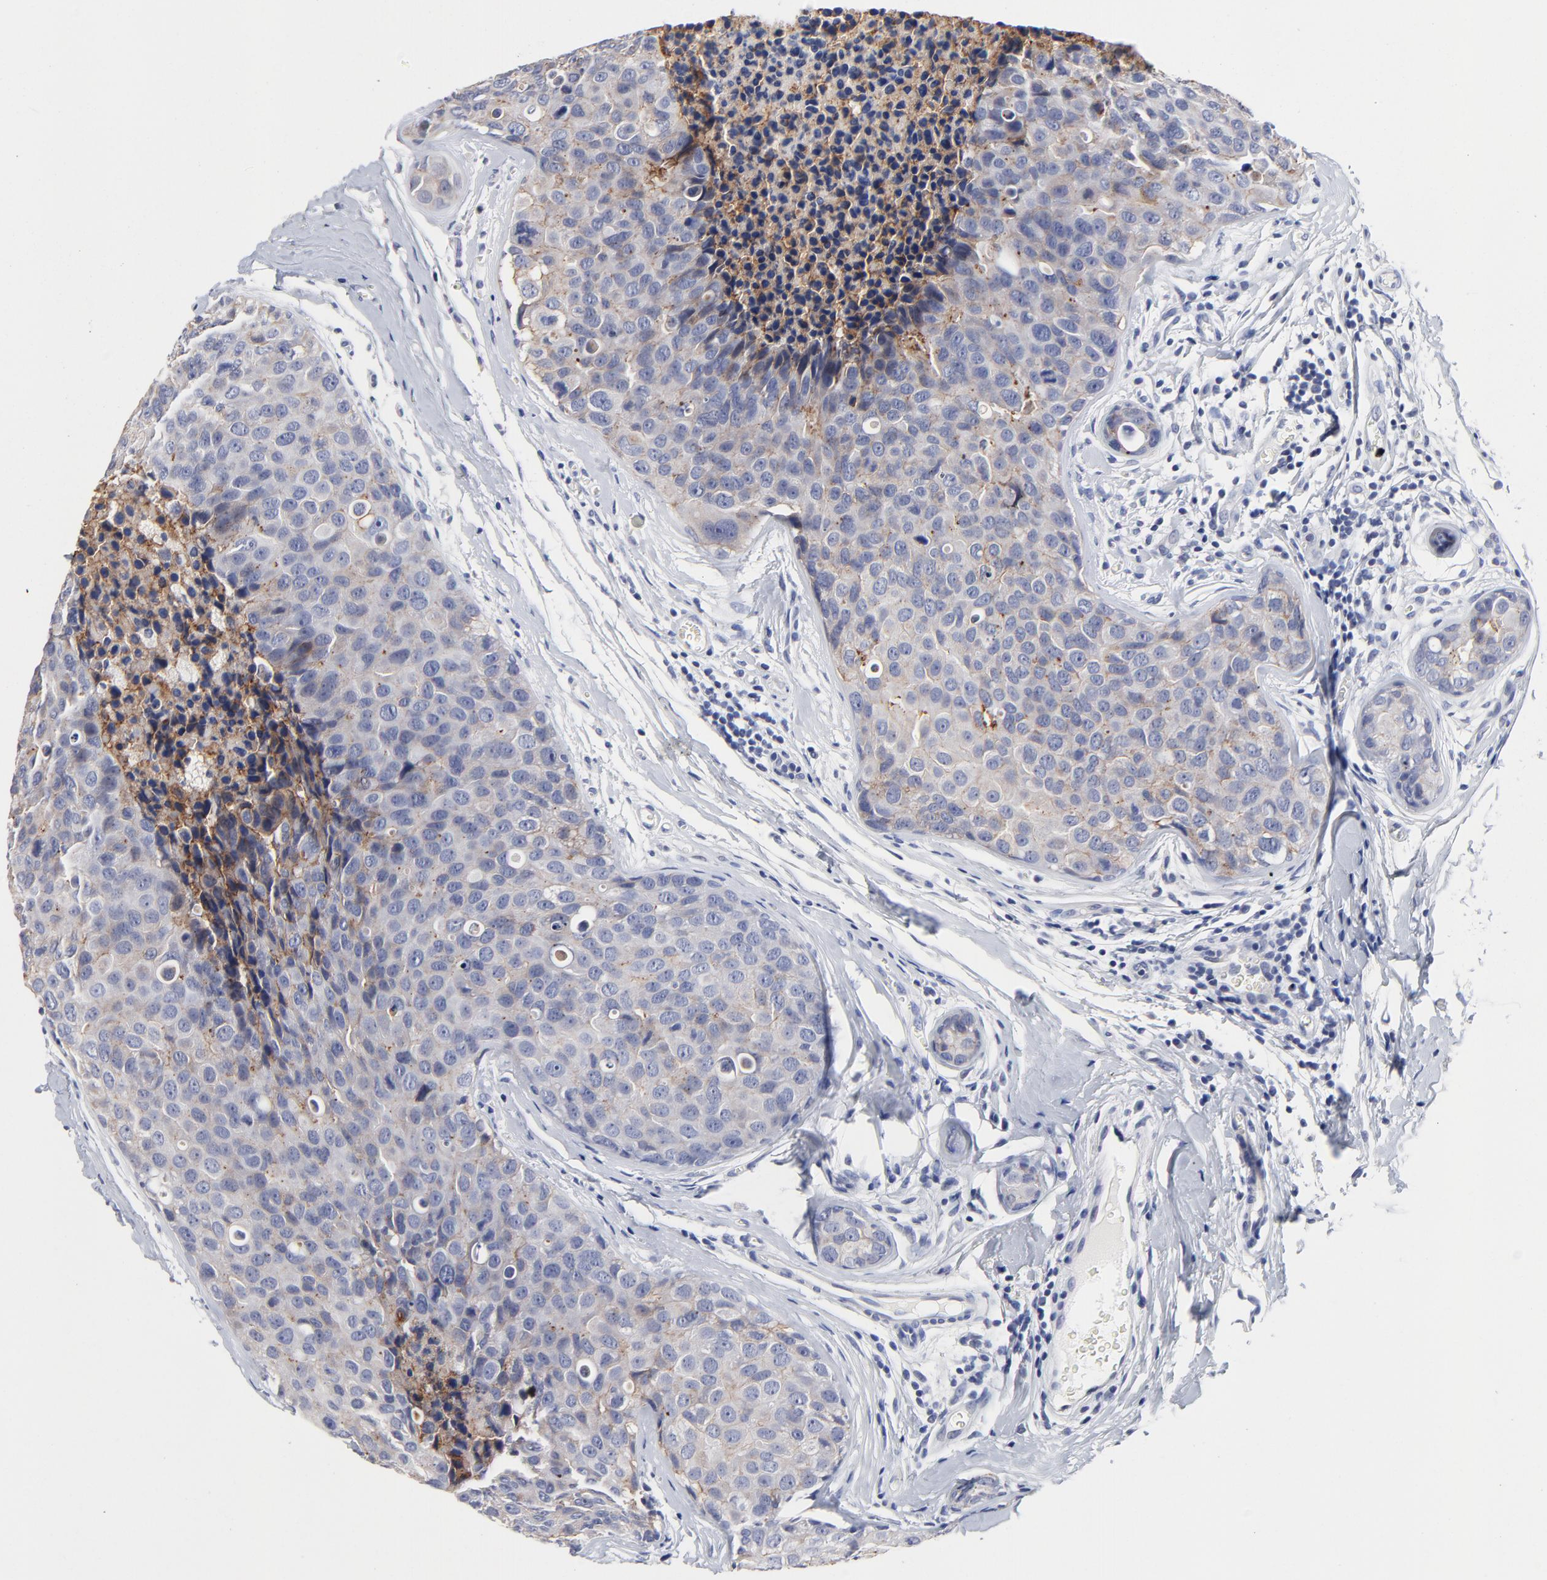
{"staining": {"intensity": "negative", "quantity": "none", "location": "none"}, "tissue": "breast cancer", "cell_type": "Tumor cells", "image_type": "cancer", "snomed": [{"axis": "morphology", "description": "Duct carcinoma"}, {"axis": "topography", "description": "Breast"}], "caption": "Breast cancer (infiltrating ductal carcinoma) was stained to show a protein in brown. There is no significant positivity in tumor cells.", "gene": "CXADR", "patient": {"sex": "female", "age": 24}}